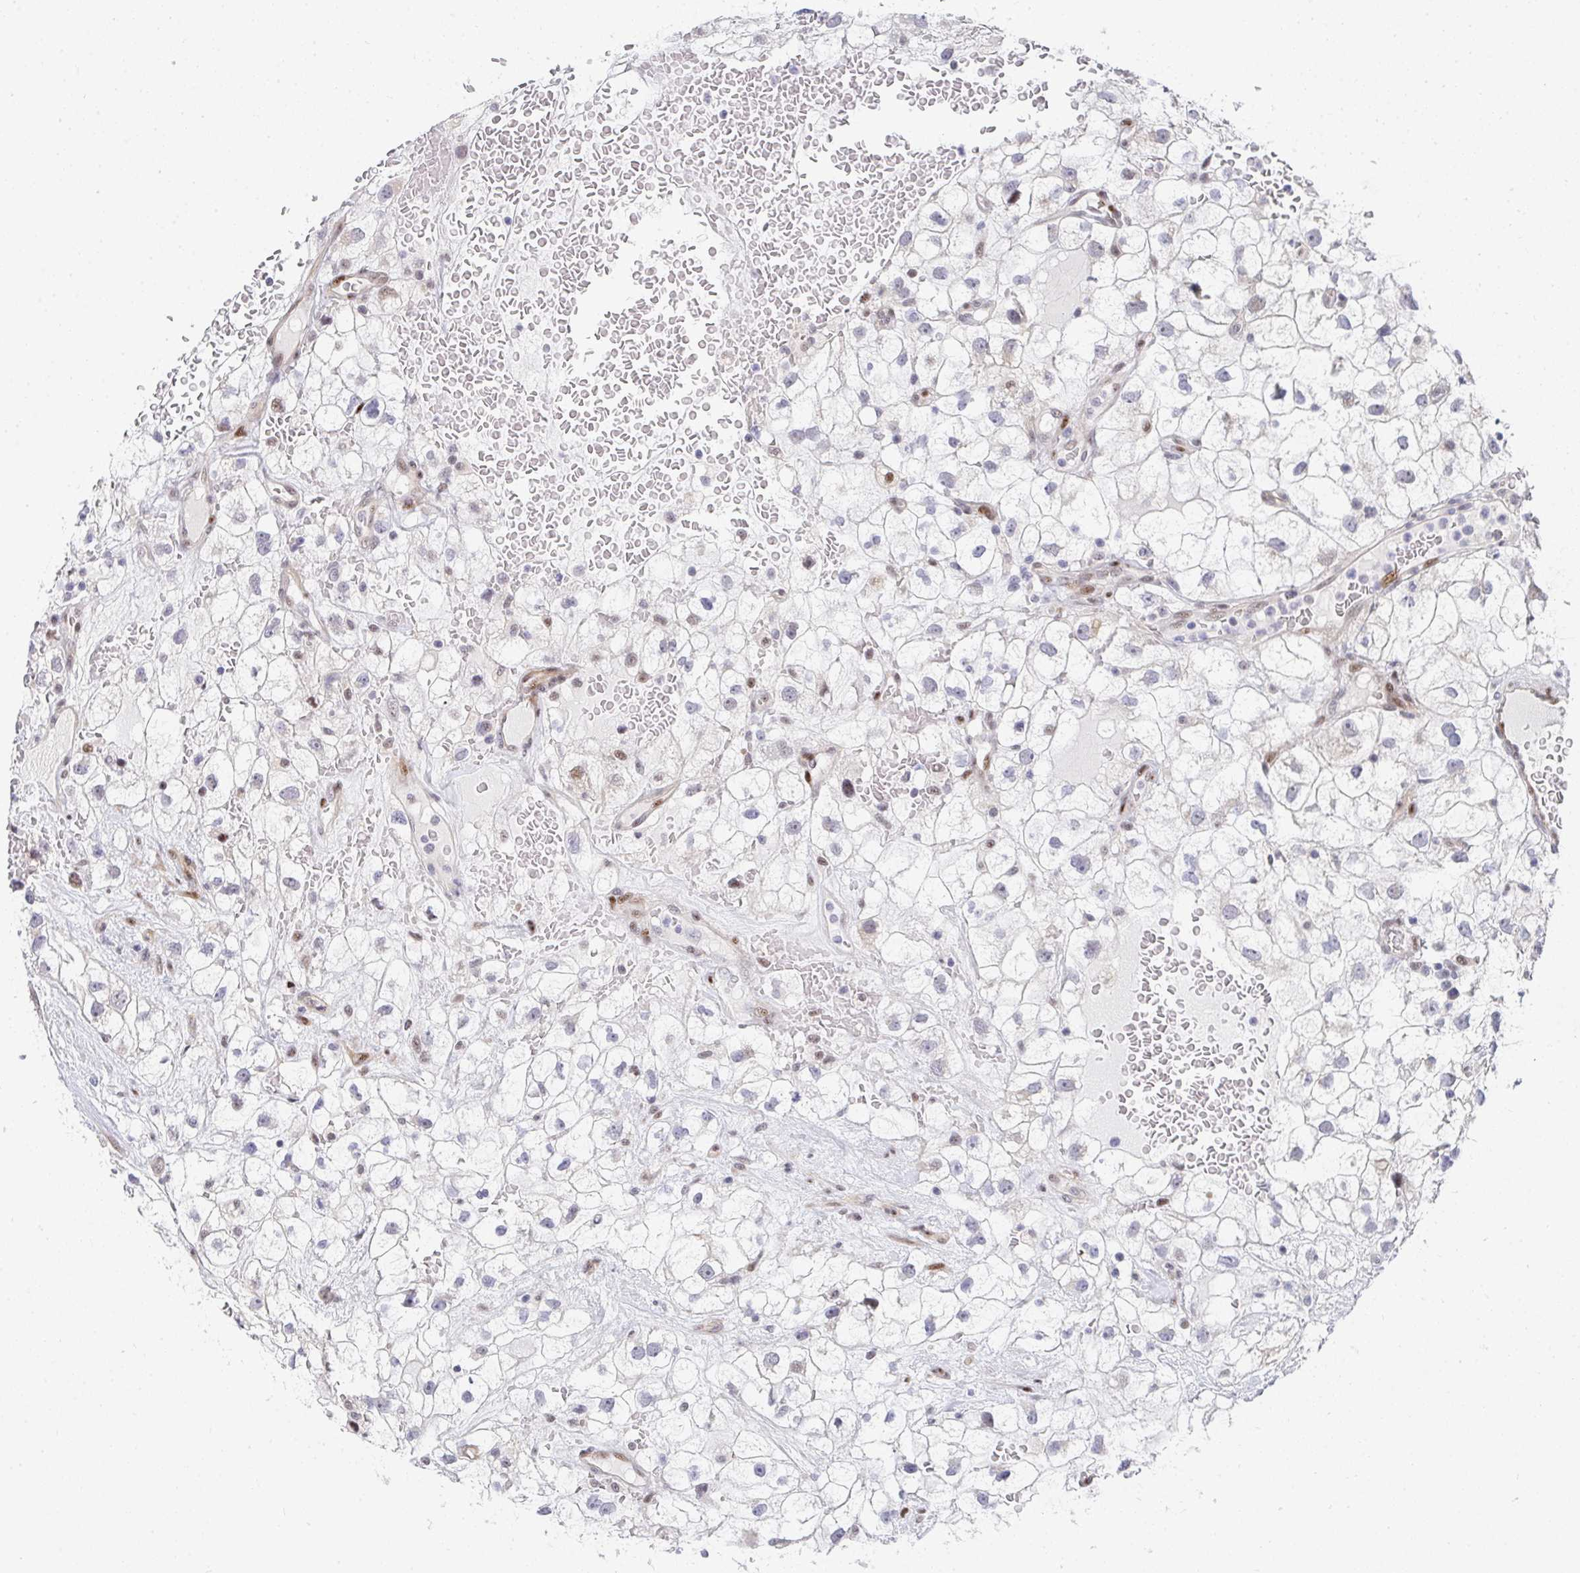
{"staining": {"intensity": "negative", "quantity": "none", "location": "none"}, "tissue": "renal cancer", "cell_type": "Tumor cells", "image_type": "cancer", "snomed": [{"axis": "morphology", "description": "Adenocarcinoma, NOS"}, {"axis": "topography", "description": "Kidney"}], "caption": "There is no significant expression in tumor cells of renal cancer (adenocarcinoma).", "gene": "ZIC3", "patient": {"sex": "male", "age": 59}}